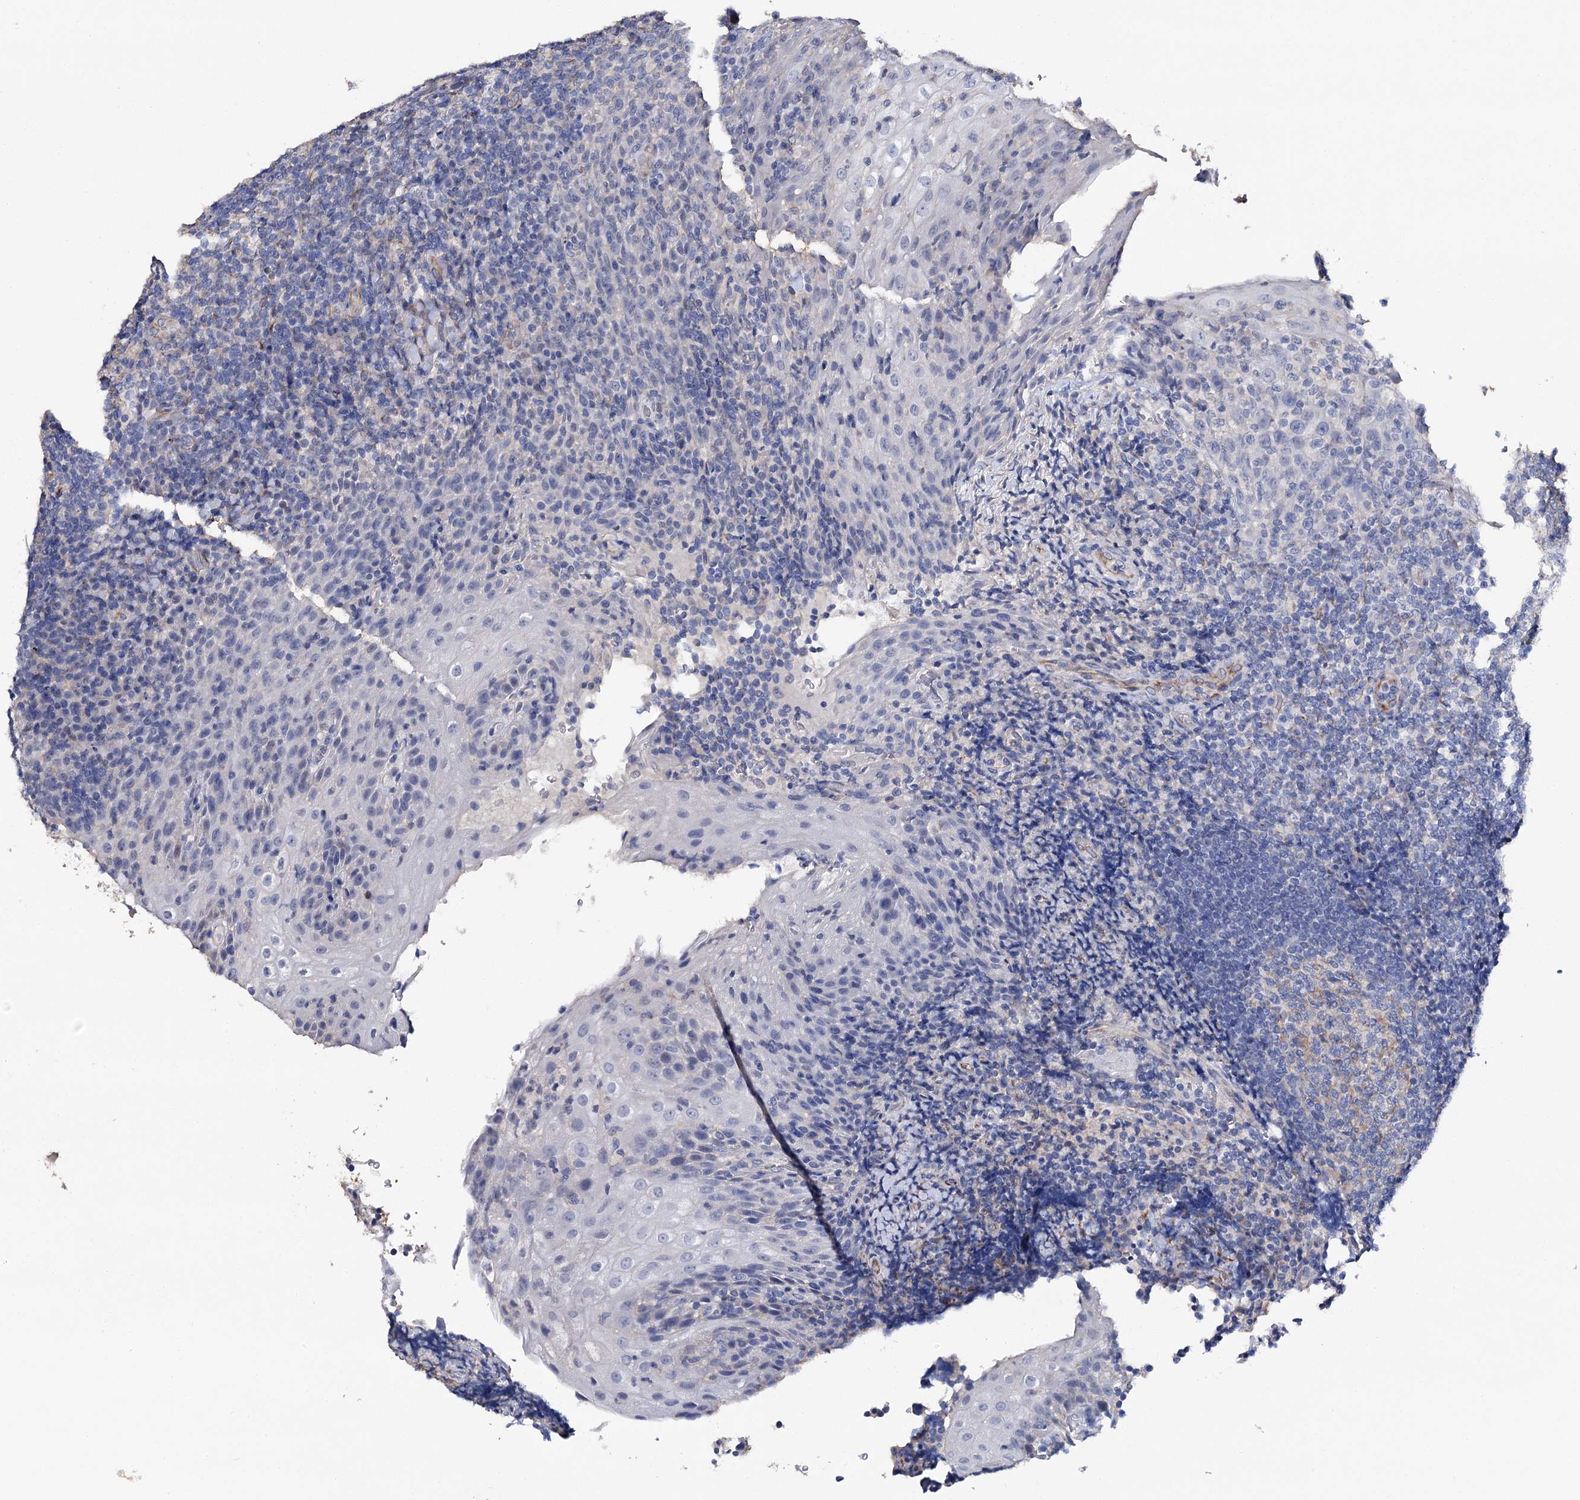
{"staining": {"intensity": "negative", "quantity": "none", "location": "none"}, "tissue": "tonsil", "cell_type": "Germinal center cells", "image_type": "normal", "snomed": [{"axis": "morphology", "description": "Normal tissue, NOS"}, {"axis": "topography", "description": "Tonsil"}], "caption": "IHC image of normal human tonsil stained for a protein (brown), which demonstrates no expression in germinal center cells. Nuclei are stained in blue.", "gene": "EPYC", "patient": {"sex": "male", "age": 37}}